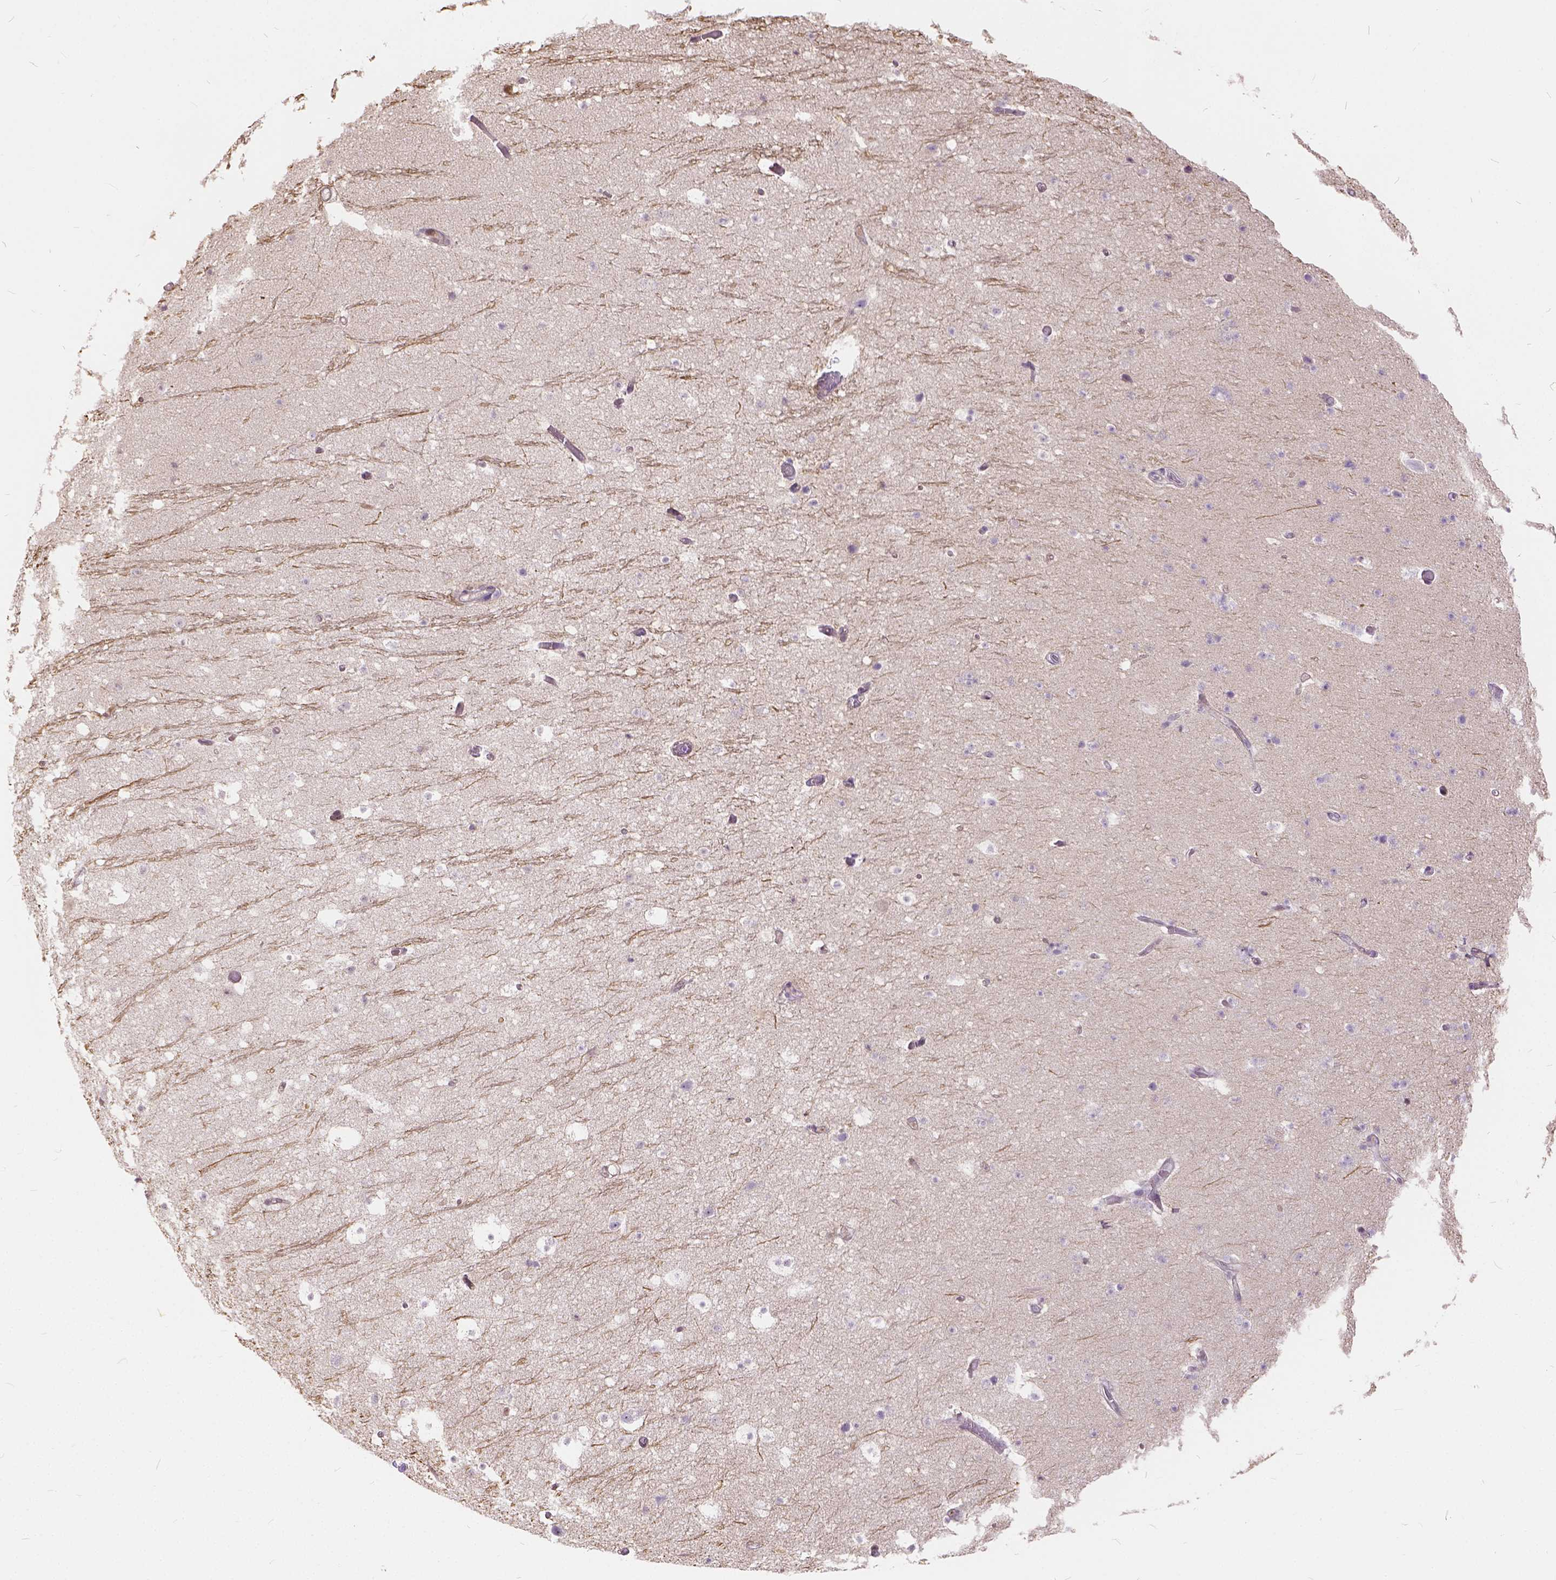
{"staining": {"intensity": "negative", "quantity": "none", "location": "none"}, "tissue": "hippocampus", "cell_type": "Glial cells", "image_type": "normal", "snomed": [{"axis": "morphology", "description": "Normal tissue, NOS"}, {"axis": "topography", "description": "Hippocampus"}], "caption": "DAB (3,3'-diaminobenzidine) immunohistochemical staining of benign human hippocampus exhibits no significant expression in glial cells.", "gene": "CADM4", "patient": {"sex": "male", "age": 26}}